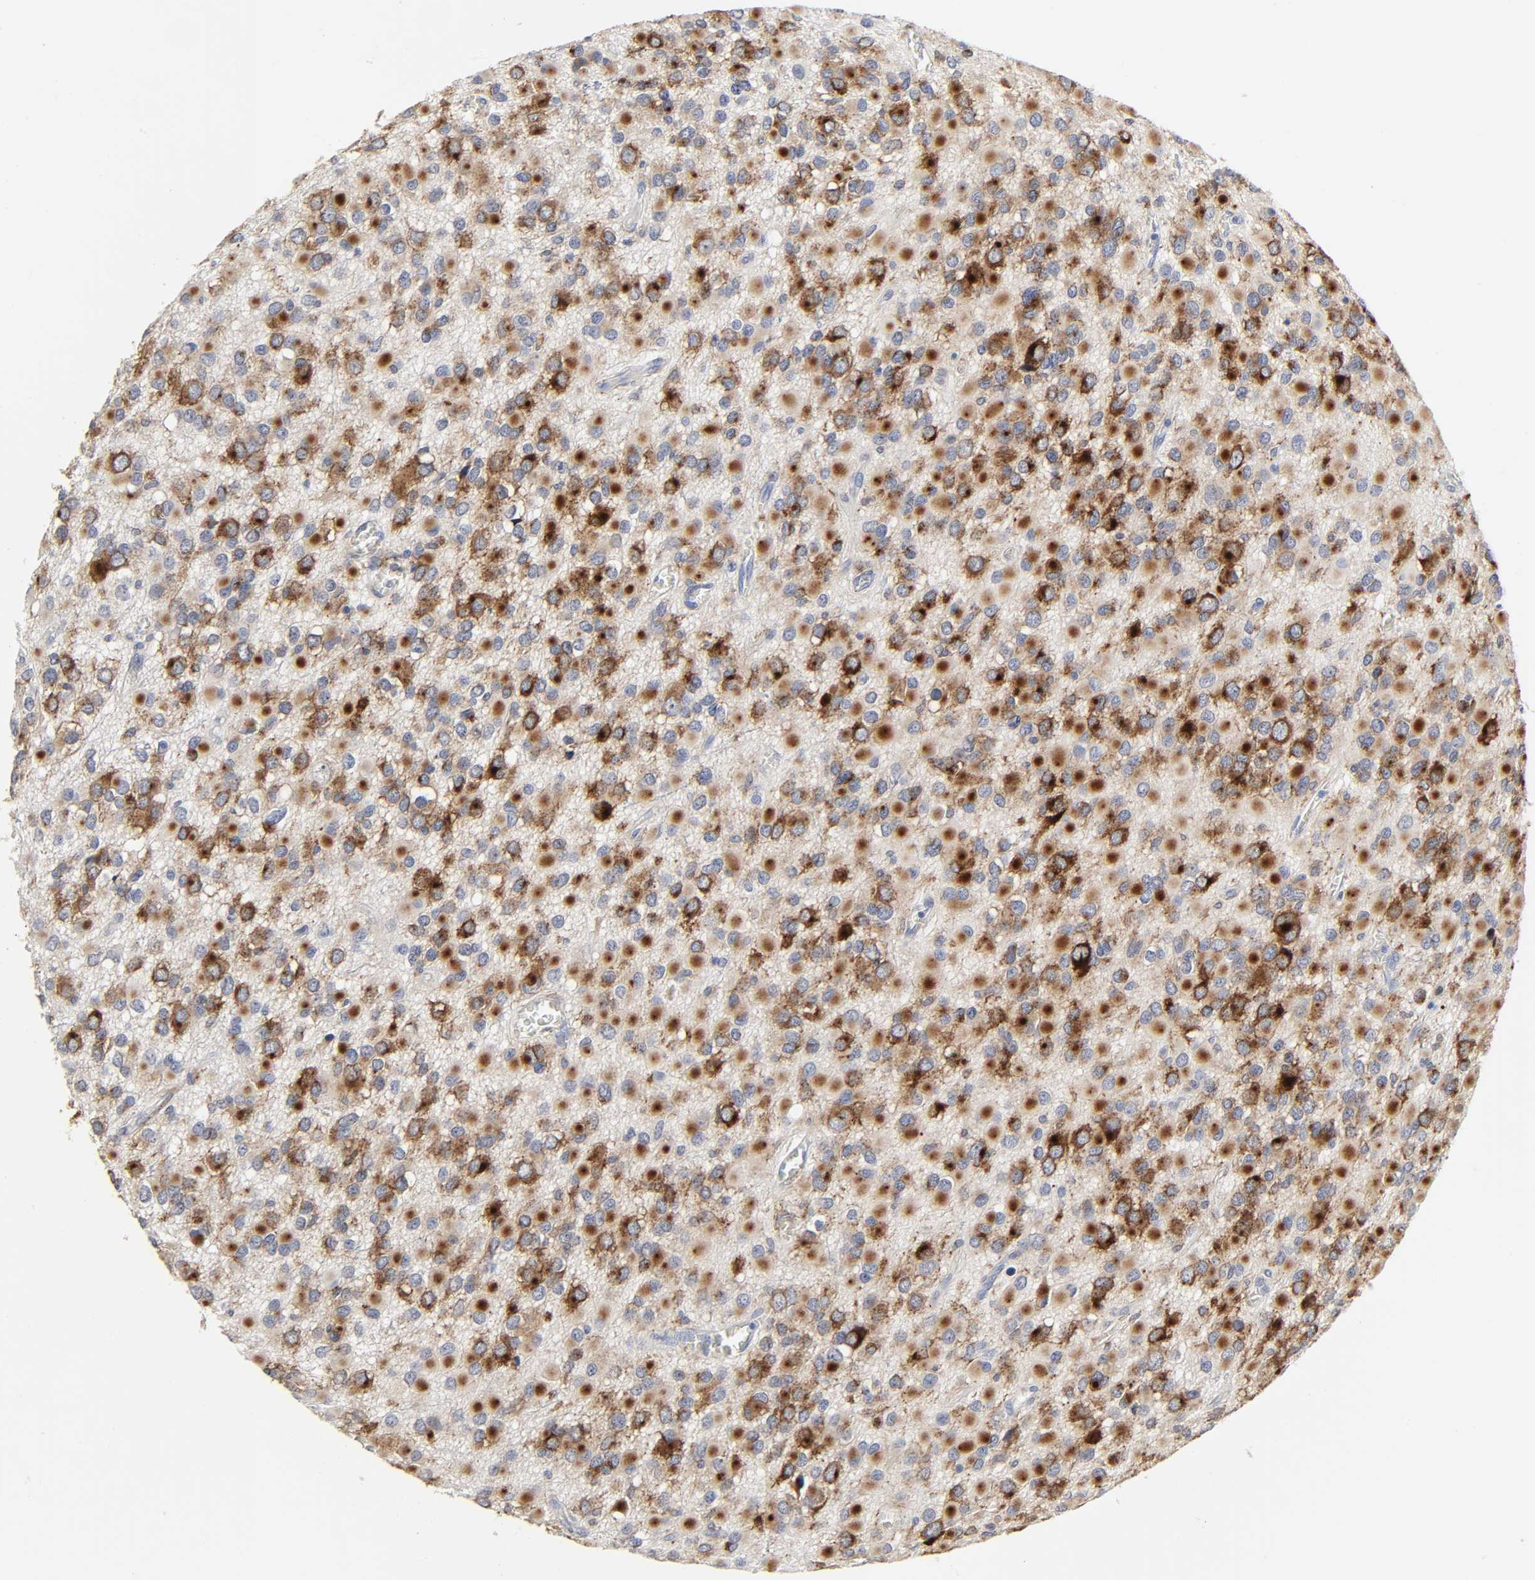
{"staining": {"intensity": "strong", "quantity": ">75%", "location": "cytoplasmic/membranous"}, "tissue": "glioma", "cell_type": "Tumor cells", "image_type": "cancer", "snomed": [{"axis": "morphology", "description": "Glioma, malignant, Low grade"}, {"axis": "topography", "description": "Brain"}], "caption": "Immunohistochemistry (IHC) (DAB) staining of human malignant glioma (low-grade) displays strong cytoplasmic/membranous protein expression in about >75% of tumor cells.", "gene": "LRP1", "patient": {"sex": "male", "age": 42}}